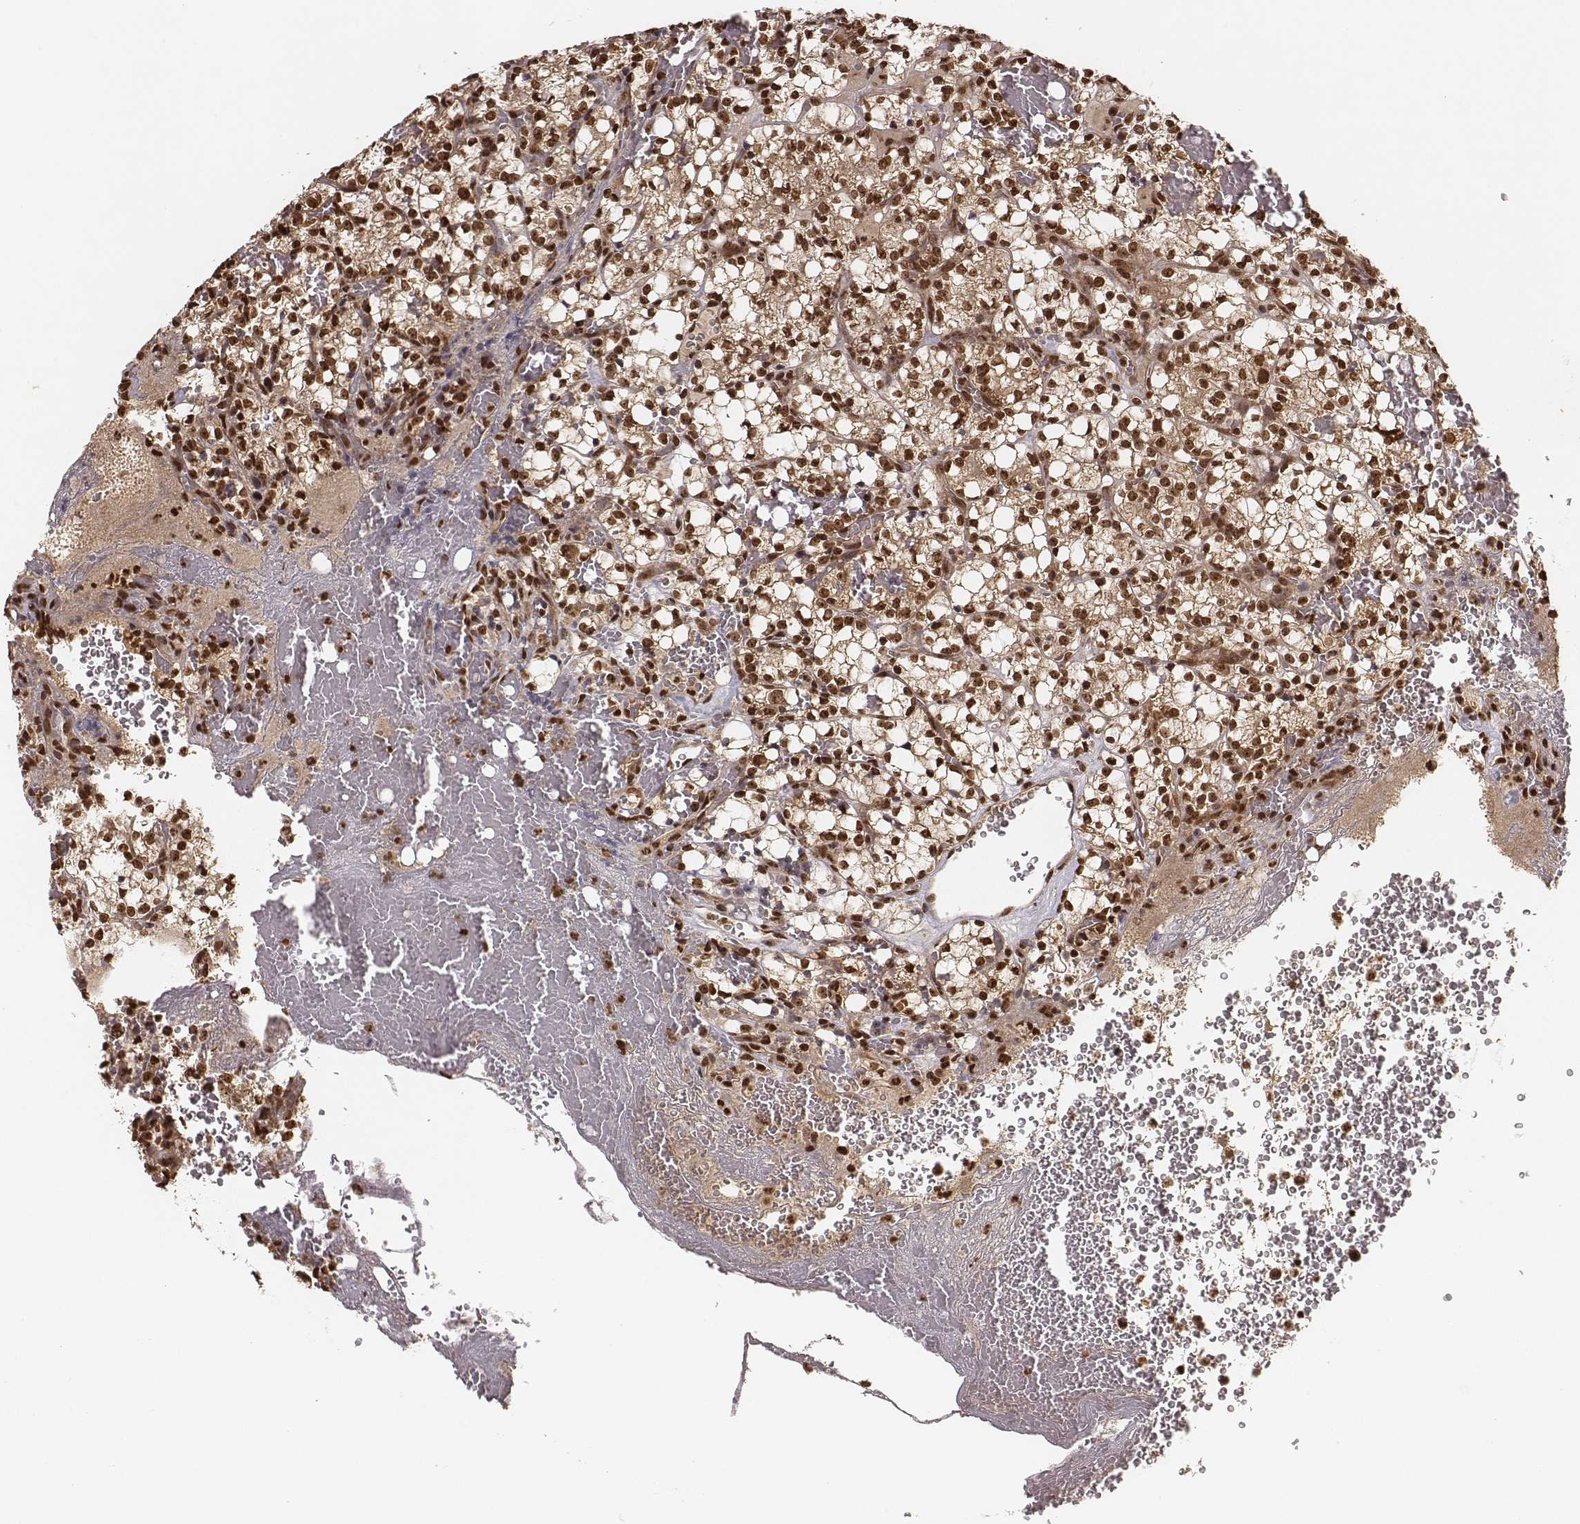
{"staining": {"intensity": "strong", "quantity": ">75%", "location": "cytoplasmic/membranous,nuclear"}, "tissue": "renal cancer", "cell_type": "Tumor cells", "image_type": "cancer", "snomed": [{"axis": "morphology", "description": "Adenocarcinoma, NOS"}, {"axis": "topography", "description": "Kidney"}], "caption": "Renal adenocarcinoma was stained to show a protein in brown. There is high levels of strong cytoplasmic/membranous and nuclear staining in approximately >75% of tumor cells.", "gene": "NFX1", "patient": {"sex": "female", "age": 69}}